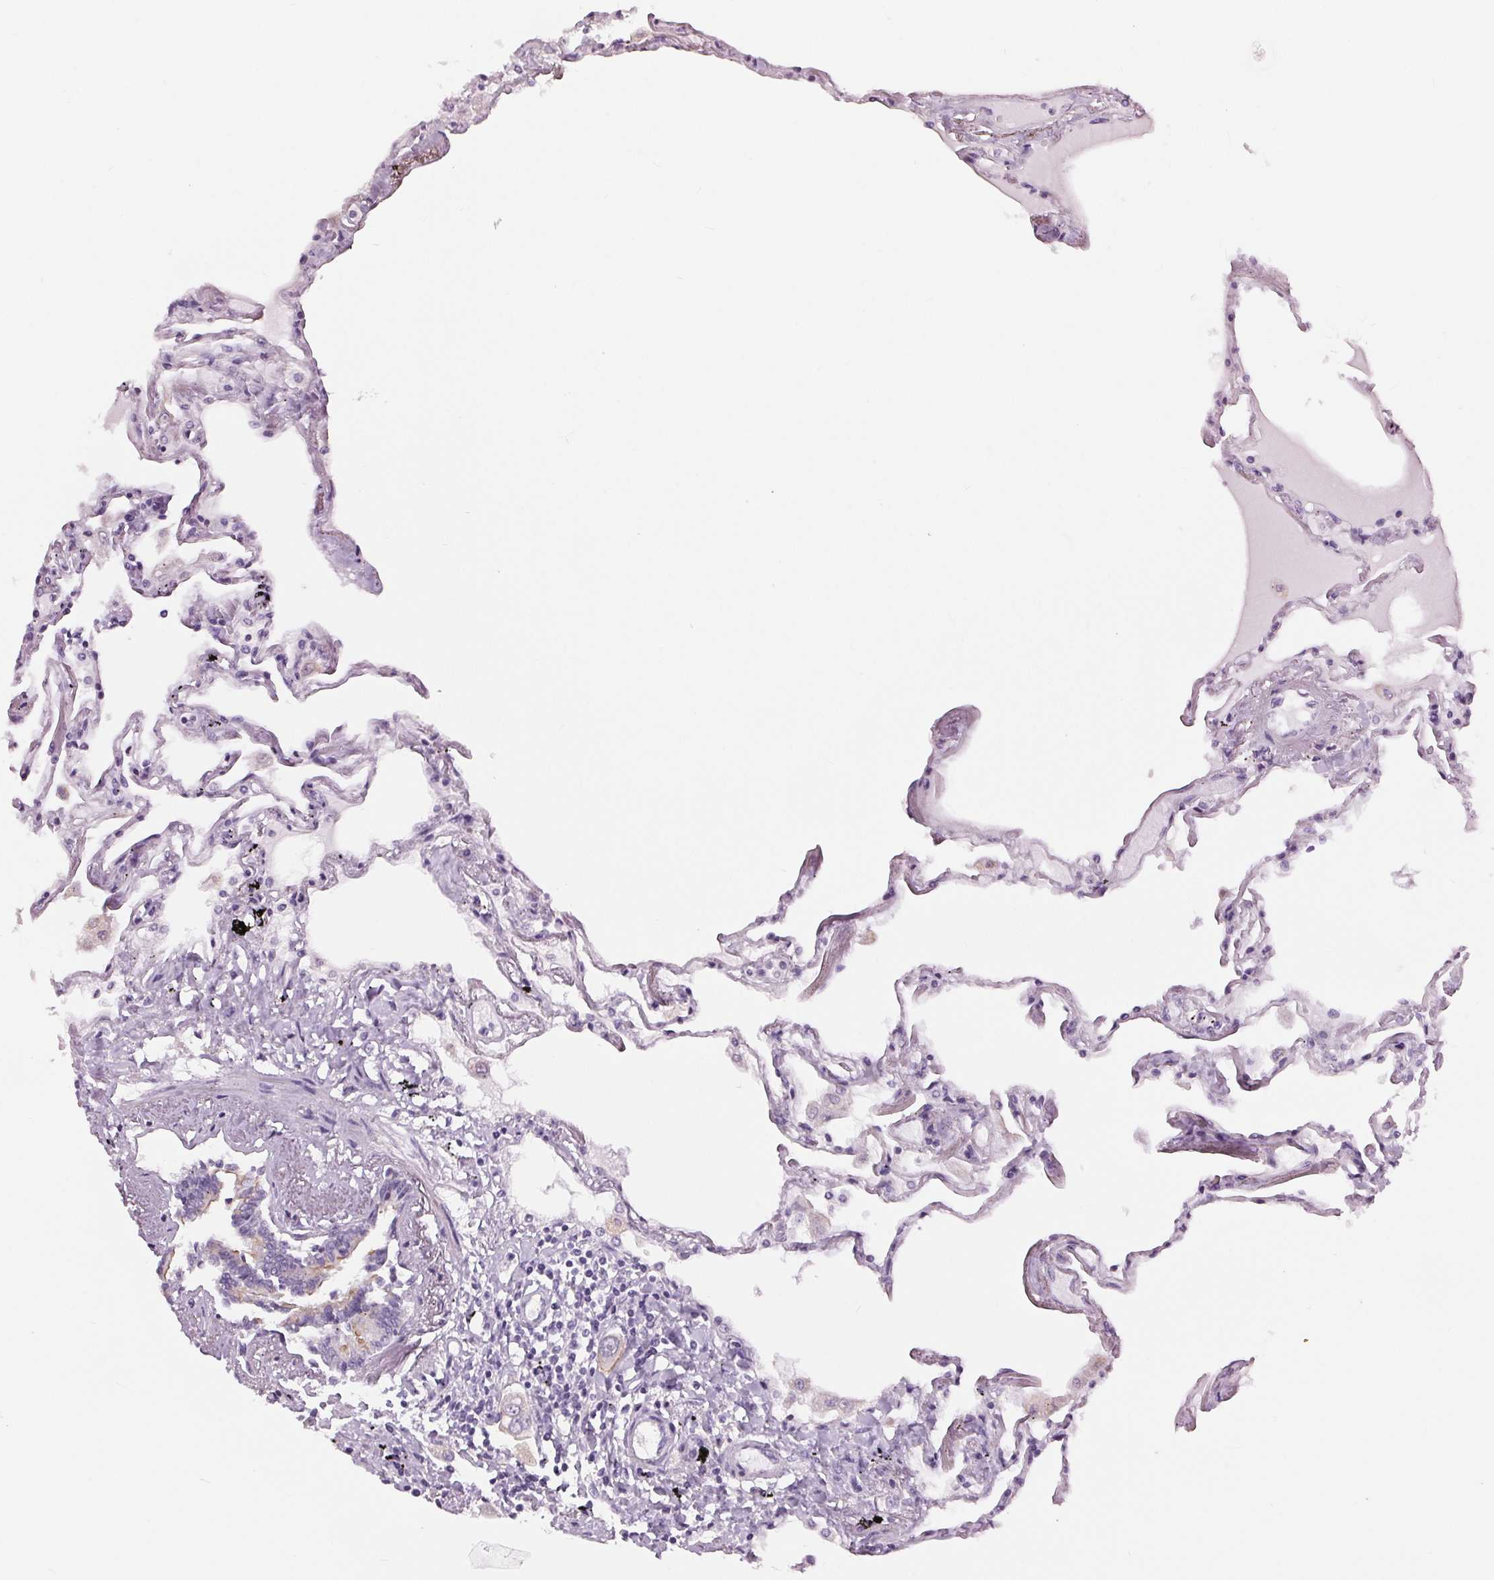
{"staining": {"intensity": "weak", "quantity": "<25%", "location": "cytoplasmic/membranous"}, "tissue": "lung", "cell_type": "Alveolar cells", "image_type": "normal", "snomed": [{"axis": "morphology", "description": "Normal tissue, NOS"}, {"axis": "morphology", "description": "Adenocarcinoma, NOS"}, {"axis": "topography", "description": "Cartilage tissue"}, {"axis": "topography", "description": "Lung"}], "caption": "A high-resolution histopathology image shows immunohistochemistry (IHC) staining of benign lung, which displays no significant expression in alveolar cells.", "gene": "MISP", "patient": {"sex": "female", "age": 67}}